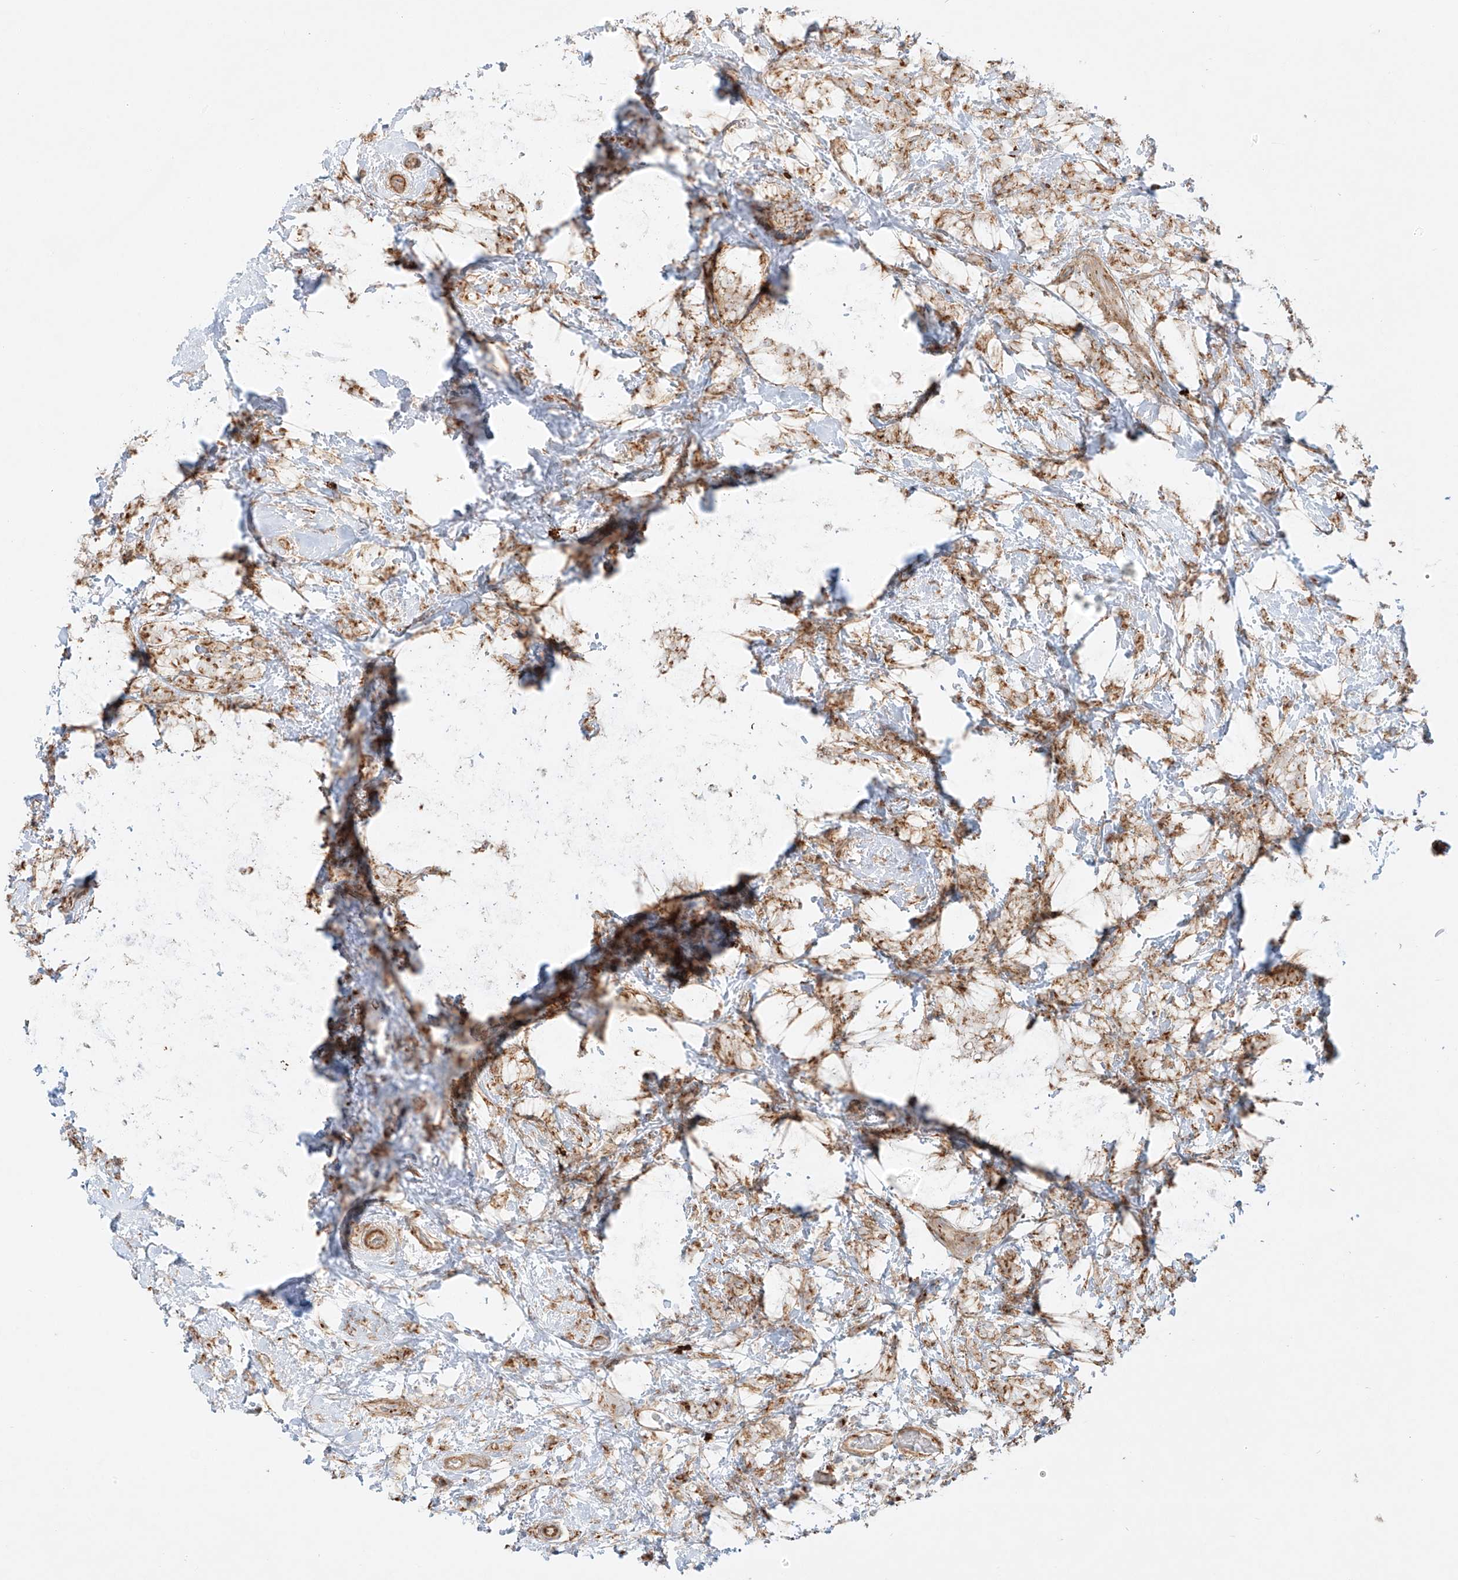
{"staining": {"intensity": "moderate", "quantity": ">75%", "location": "cytoplasmic/membranous"}, "tissue": "breast cancer", "cell_type": "Tumor cells", "image_type": "cancer", "snomed": [{"axis": "morphology", "description": "Lobular carcinoma"}, {"axis": "topography", "description": "Breast"}], "caption": "This micrograph demonstrates breast lobular carcinoma stained with immunohistochemistry (IHC) to label a protein in brown. The cytoplasmic/membranous of tumor cells show moderate positivity for the protein. Nuclei are counter-stained blue.", "gene": "ZNF287", "patient": {"sex": "female", "age": 58}}